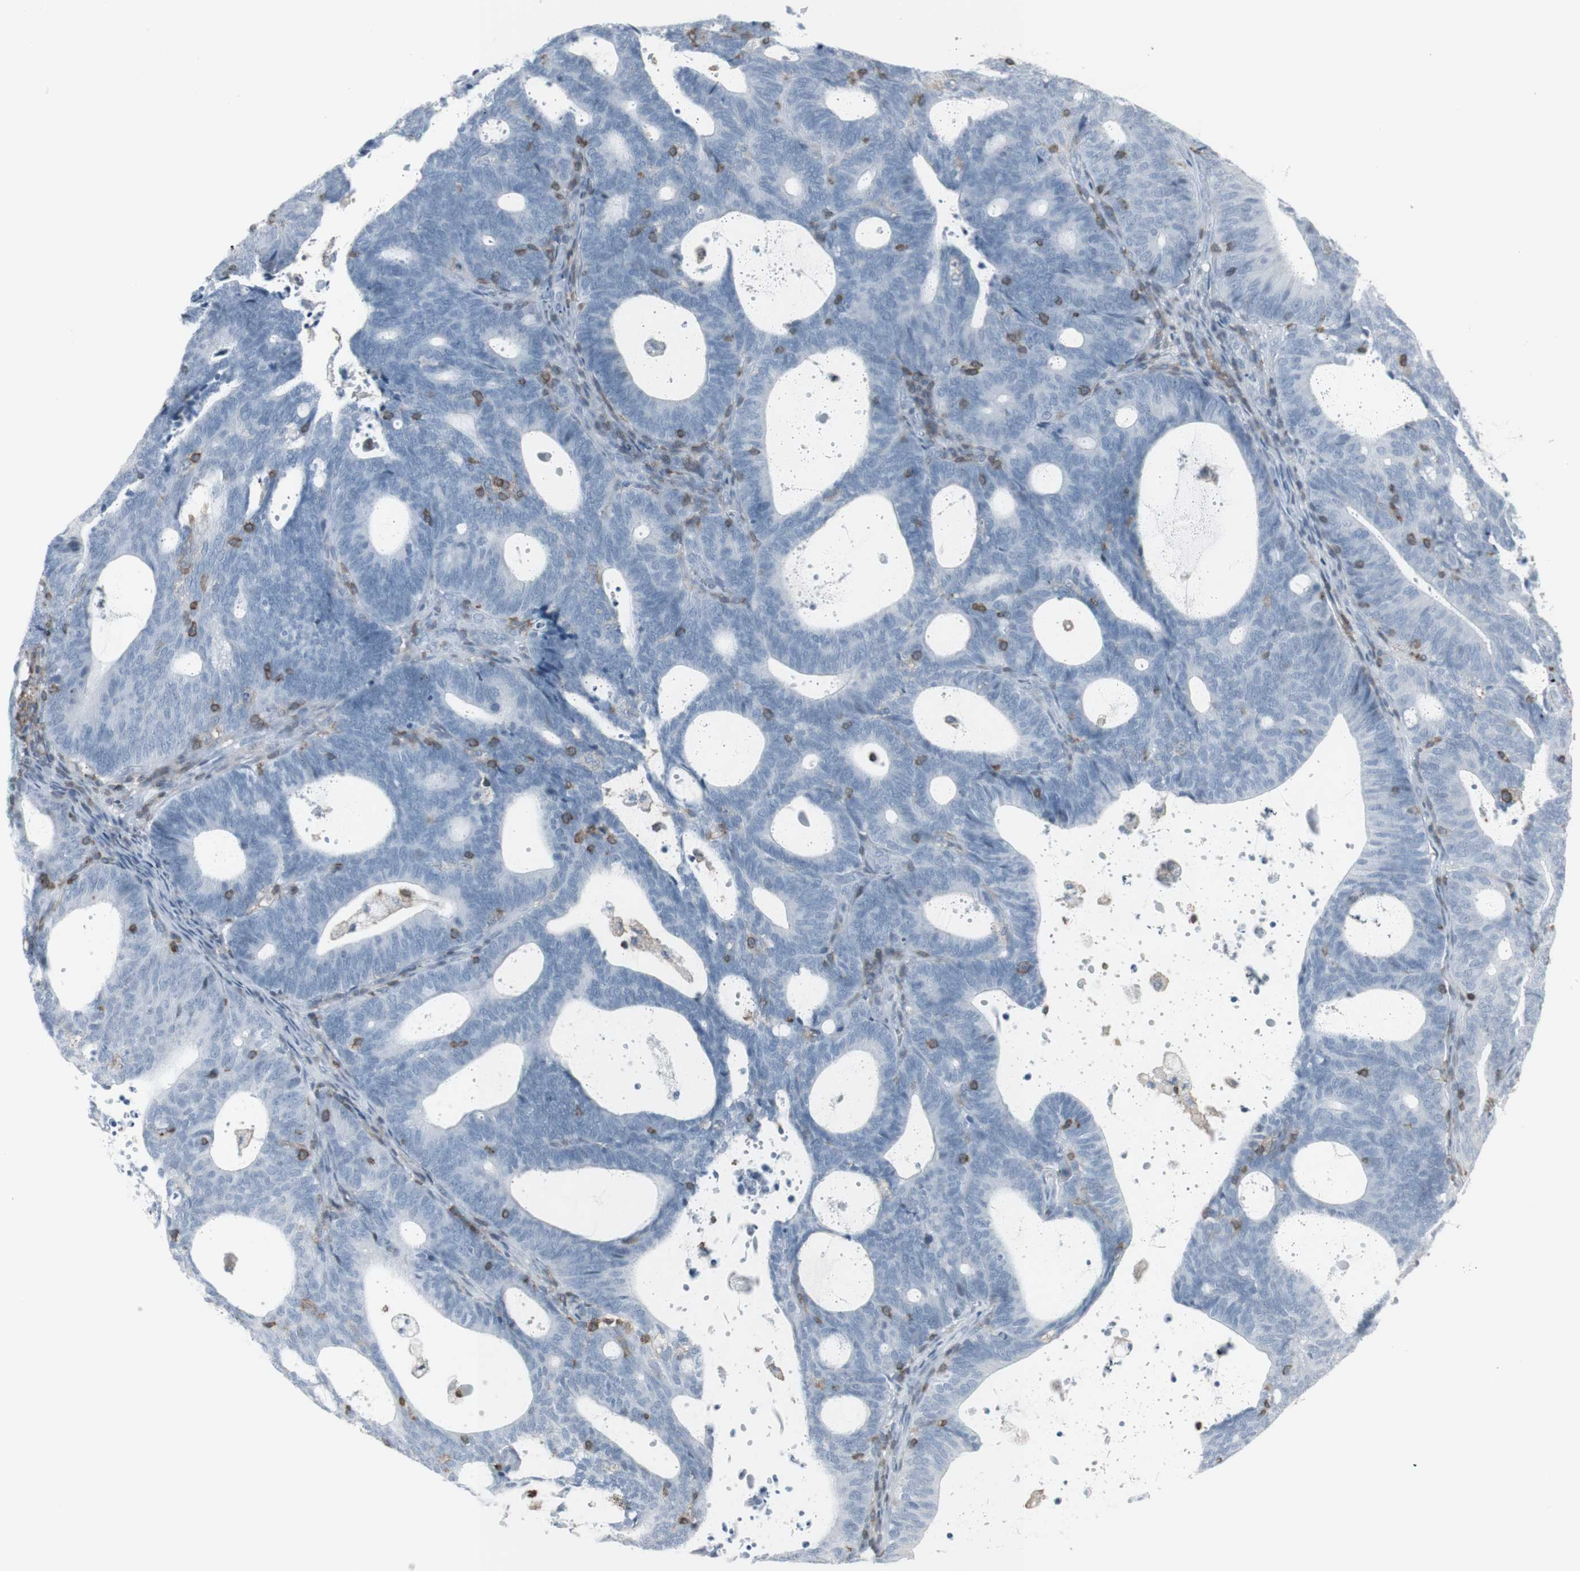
{"staining": {"intensity": "negative", "quantity": "none", "location": "none"}, "tissue": "endometrial cancer", "cell_type": "Tumor cells", "image_type": "cancer", "snomed": [{"axis": "morphology", "description": "Adenocarcinoma, NOS"}, {"axis": "topography", "description": "Uterus"}], "caption": "DAB (3,3'-diaminobenzidine) immunohistochemical staining of human endometrial adenocarcinoma reveals no significant expression in tumor cells.", "gene": "NRG1", "patient": {"sex": "female", "age": 83}}